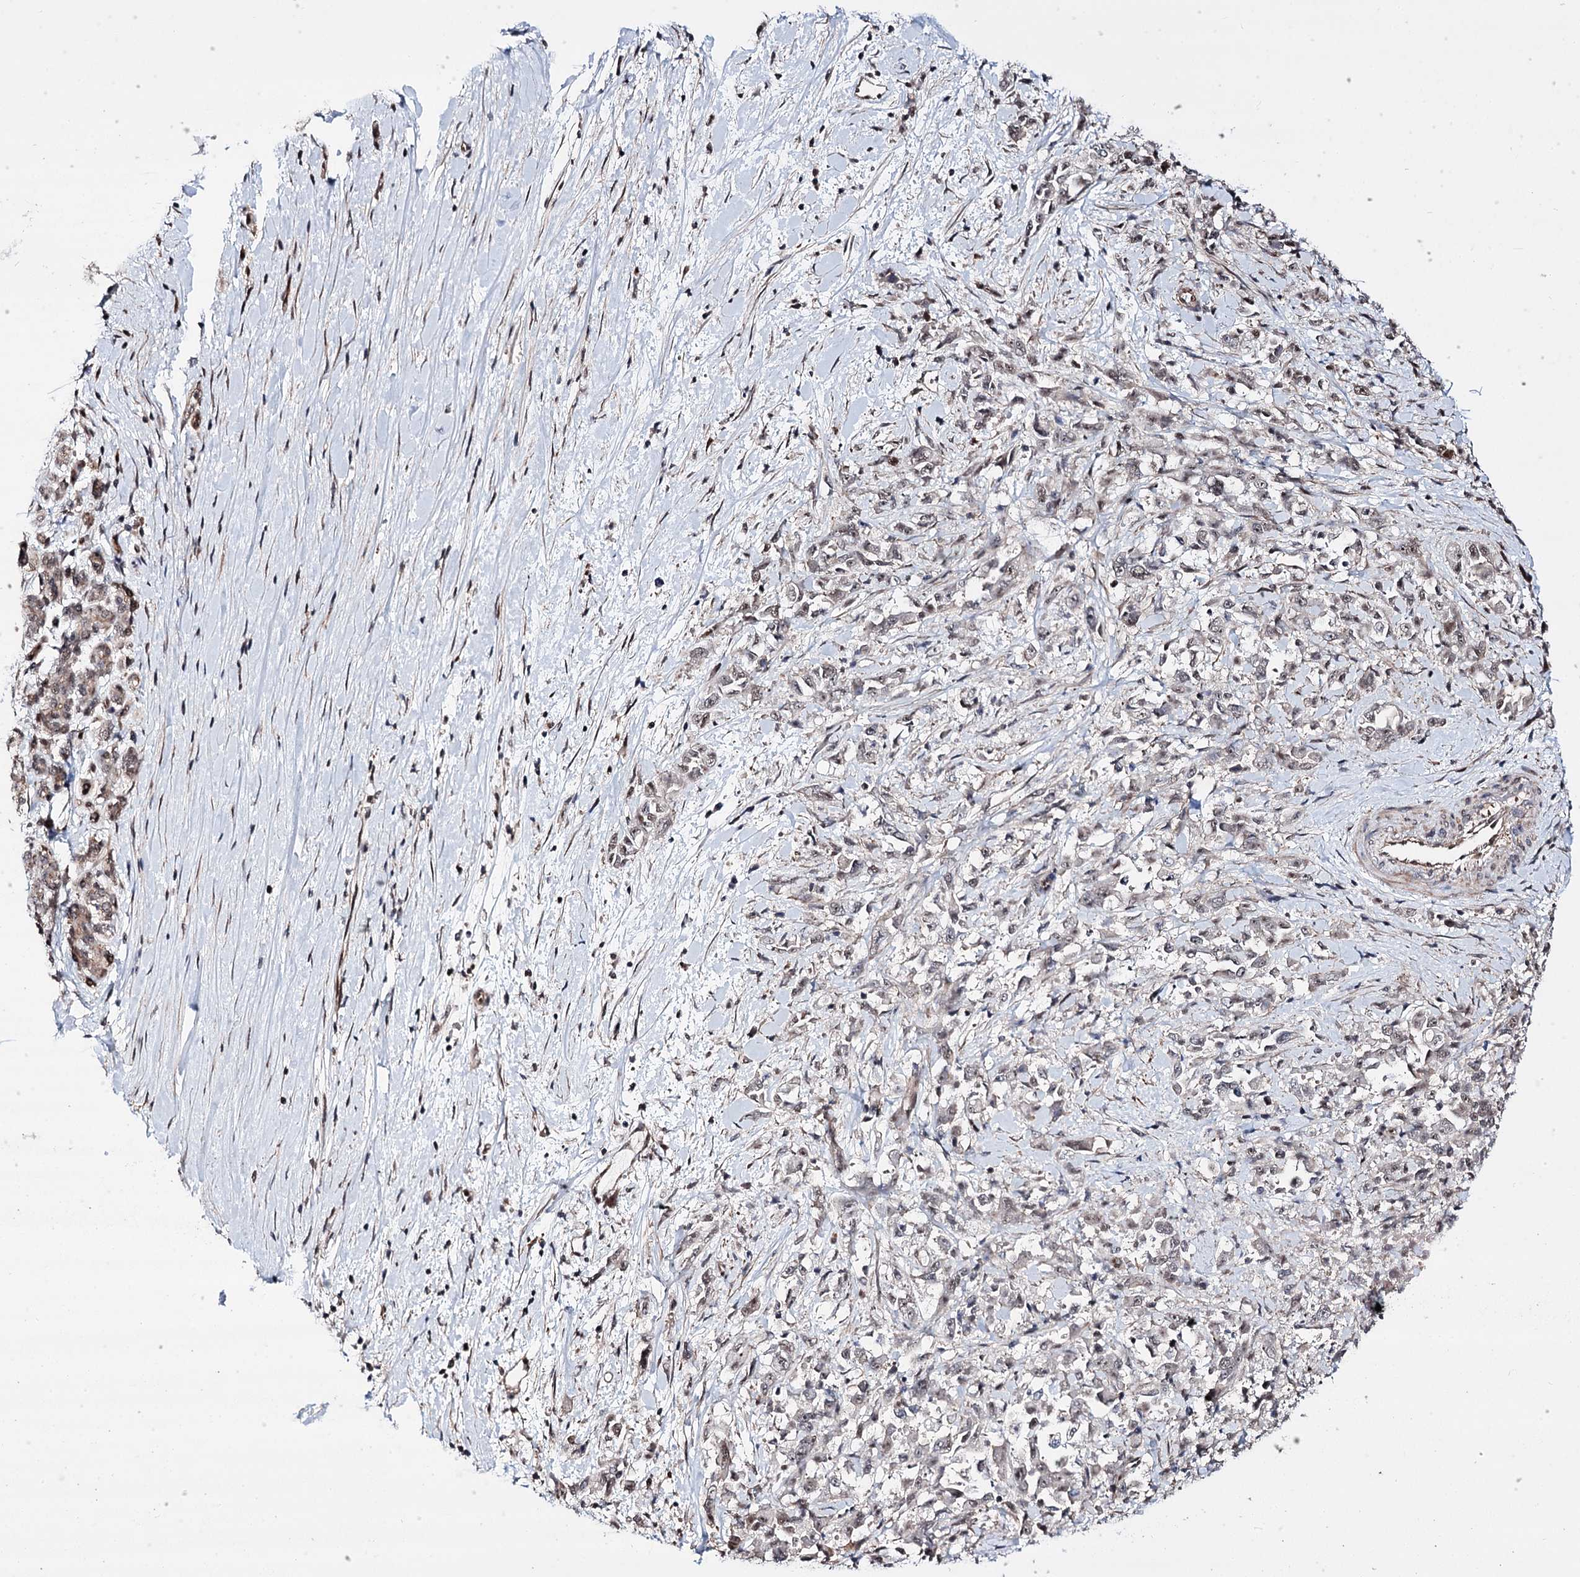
{"staining": {"intensity": "weak", "quantity": "<25%", "location": "cytoplasmic/membranous"}, "tissue": "pancreatic cancer", "cell_type": "Tumor cells", "image_type": "cancer", "snomed": [{"axis": "morphology", "description": "Normal tissue, NOS"}, {"axis": "morphology", "description": "Adenocarcinoma, NOS"}, {"axis": "topography", "description": "Pancreas"}], "caption": "This micrograph is of pancreatic cancer stained with immunohistochemistry (IHC) to label a protein in brown with the nuclei are counter-stained blue. There is no staining in tumor cells.", "gene": "CHMP7", "patient": {"sex": "female", "age": 64}}